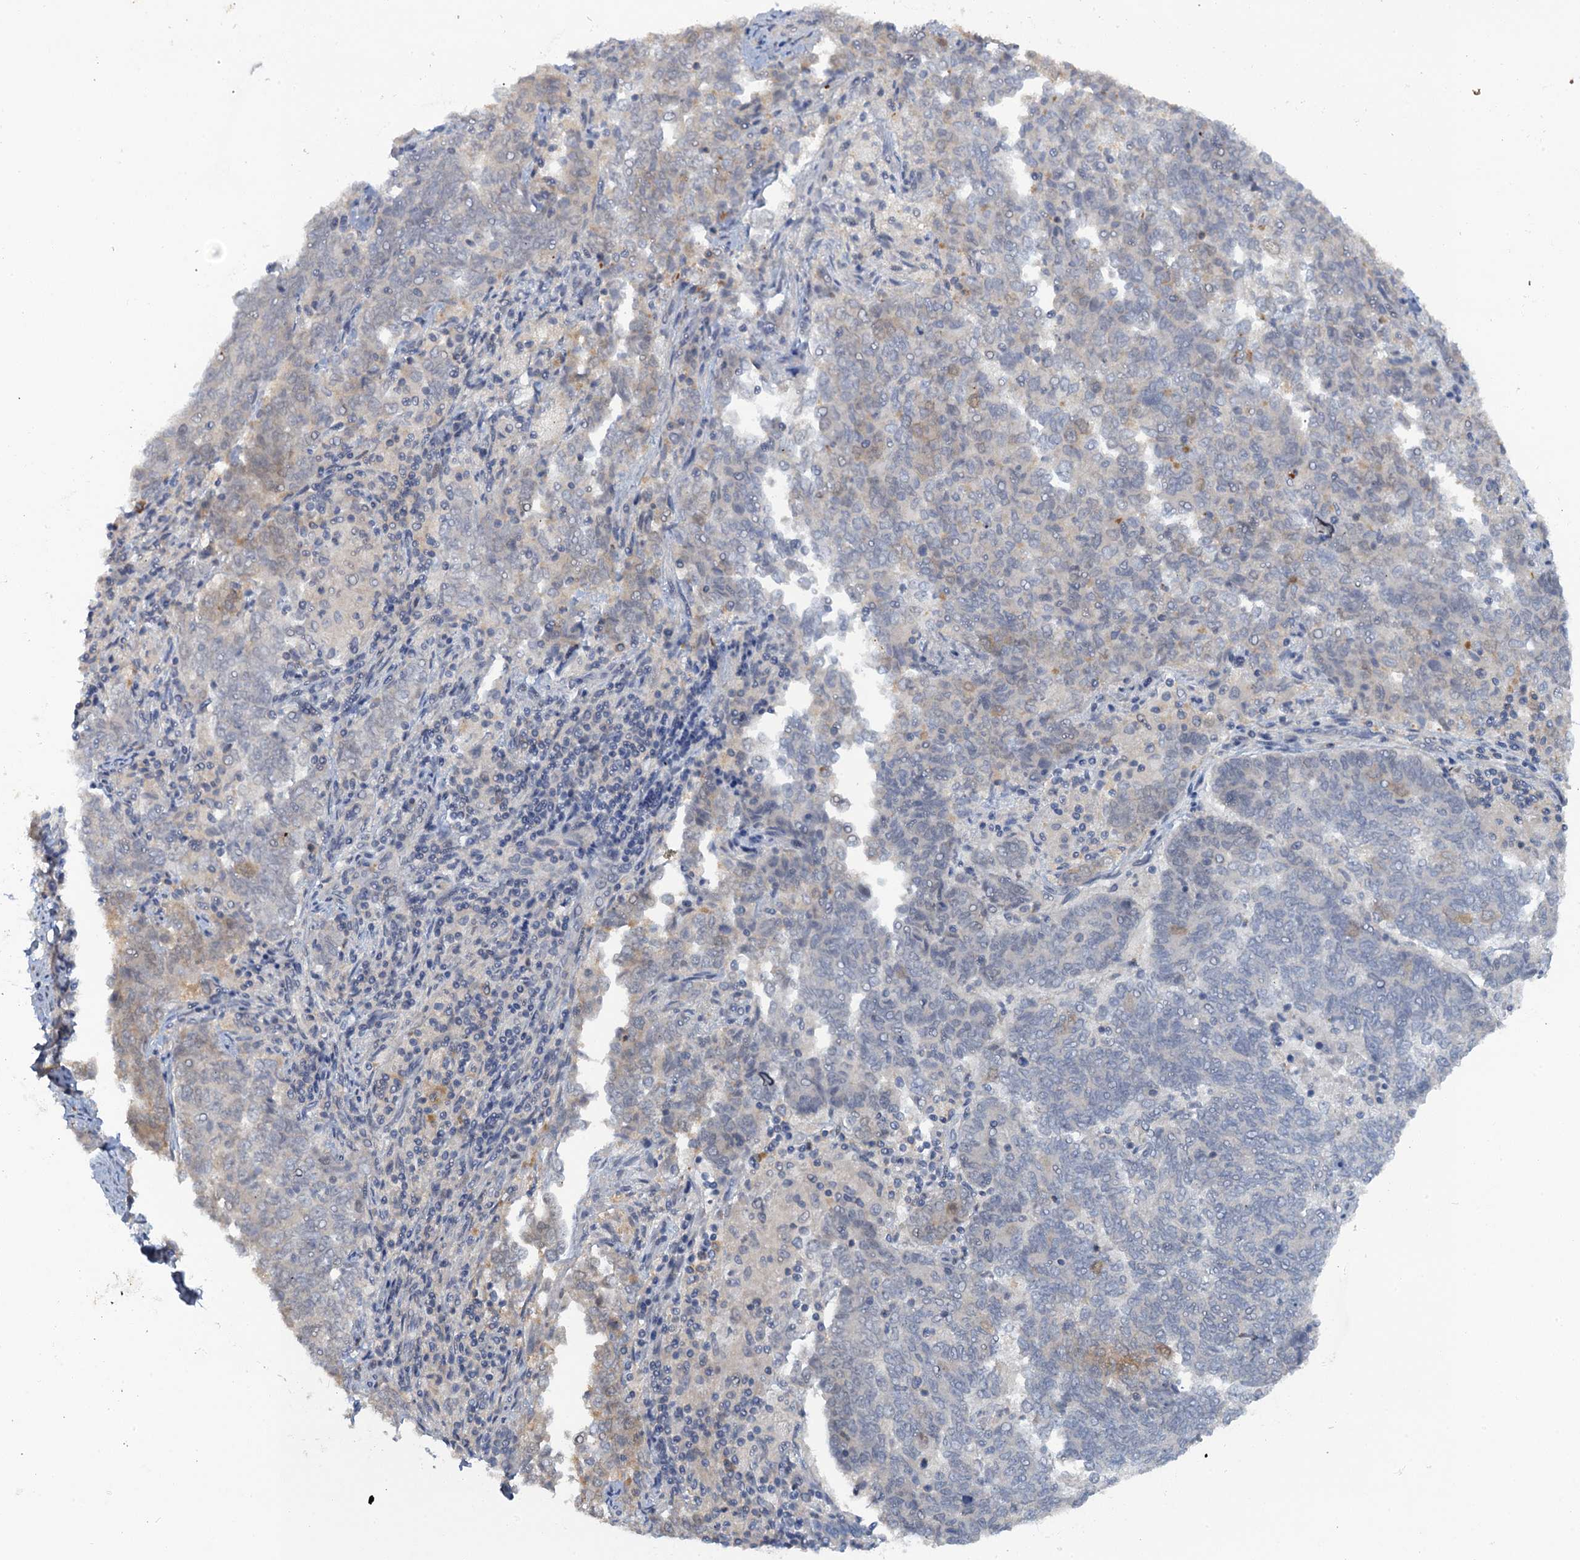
{"staining": {"intensity": "weak", "quantity": "<25%", "location": "cytoplasmic/membranous"}, "tissue": "endometrial cancer", "cell_type": "Tumor cells", "image_type": "cancer", "snomed": [{"axis": "morphology", "description": "Adenocarcinoma, NOS"}, {"axis": "topography", "description": "Endometrium"}], "caption": "Immunohistochemistry photomicrograph of endometrial cancer stained for a protein (brown), which exhibits no expression in tumor cells.", "gene": "MRFAP1", "patient": {"sex": "female", "age": 80}}